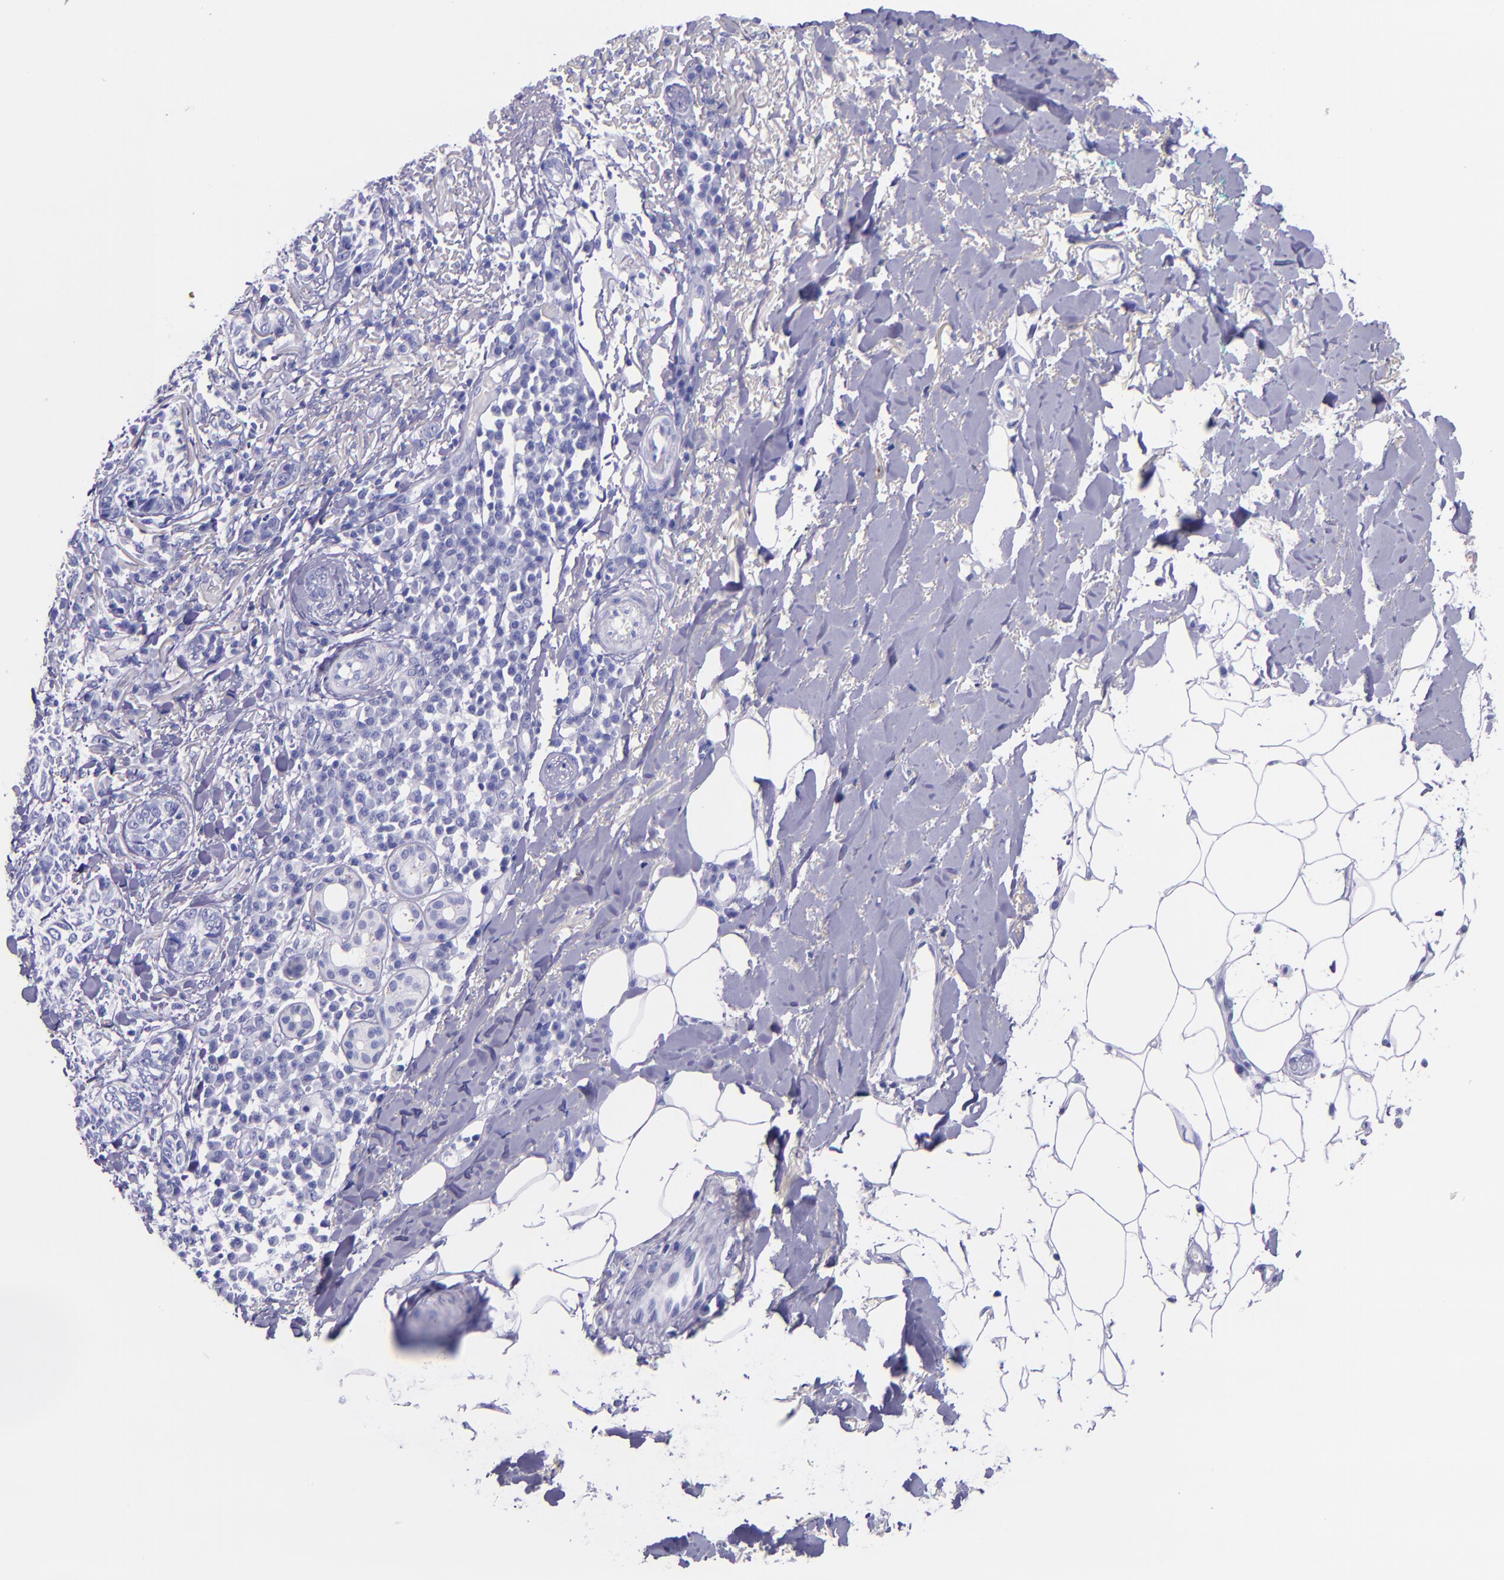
{"staining": {"intensity": "negative", "quantity": "none", "location": "none"}, "tissue": "skin cancer", "cell_type": "Tumor cells", "image_type": "cancer", "snomed": [{"axis": "morphology", "description": "Basal cell carcinoma"}, {"axis": "topography", "description": "Skin"}], "caption": "DAB (3,3'-diaminobenzidine) immunohistochemical staining of skin cancer displays no significant positivity in tumor cells.", "gene": "SLPI", "patient": {"sex": "female", "age": 89}}